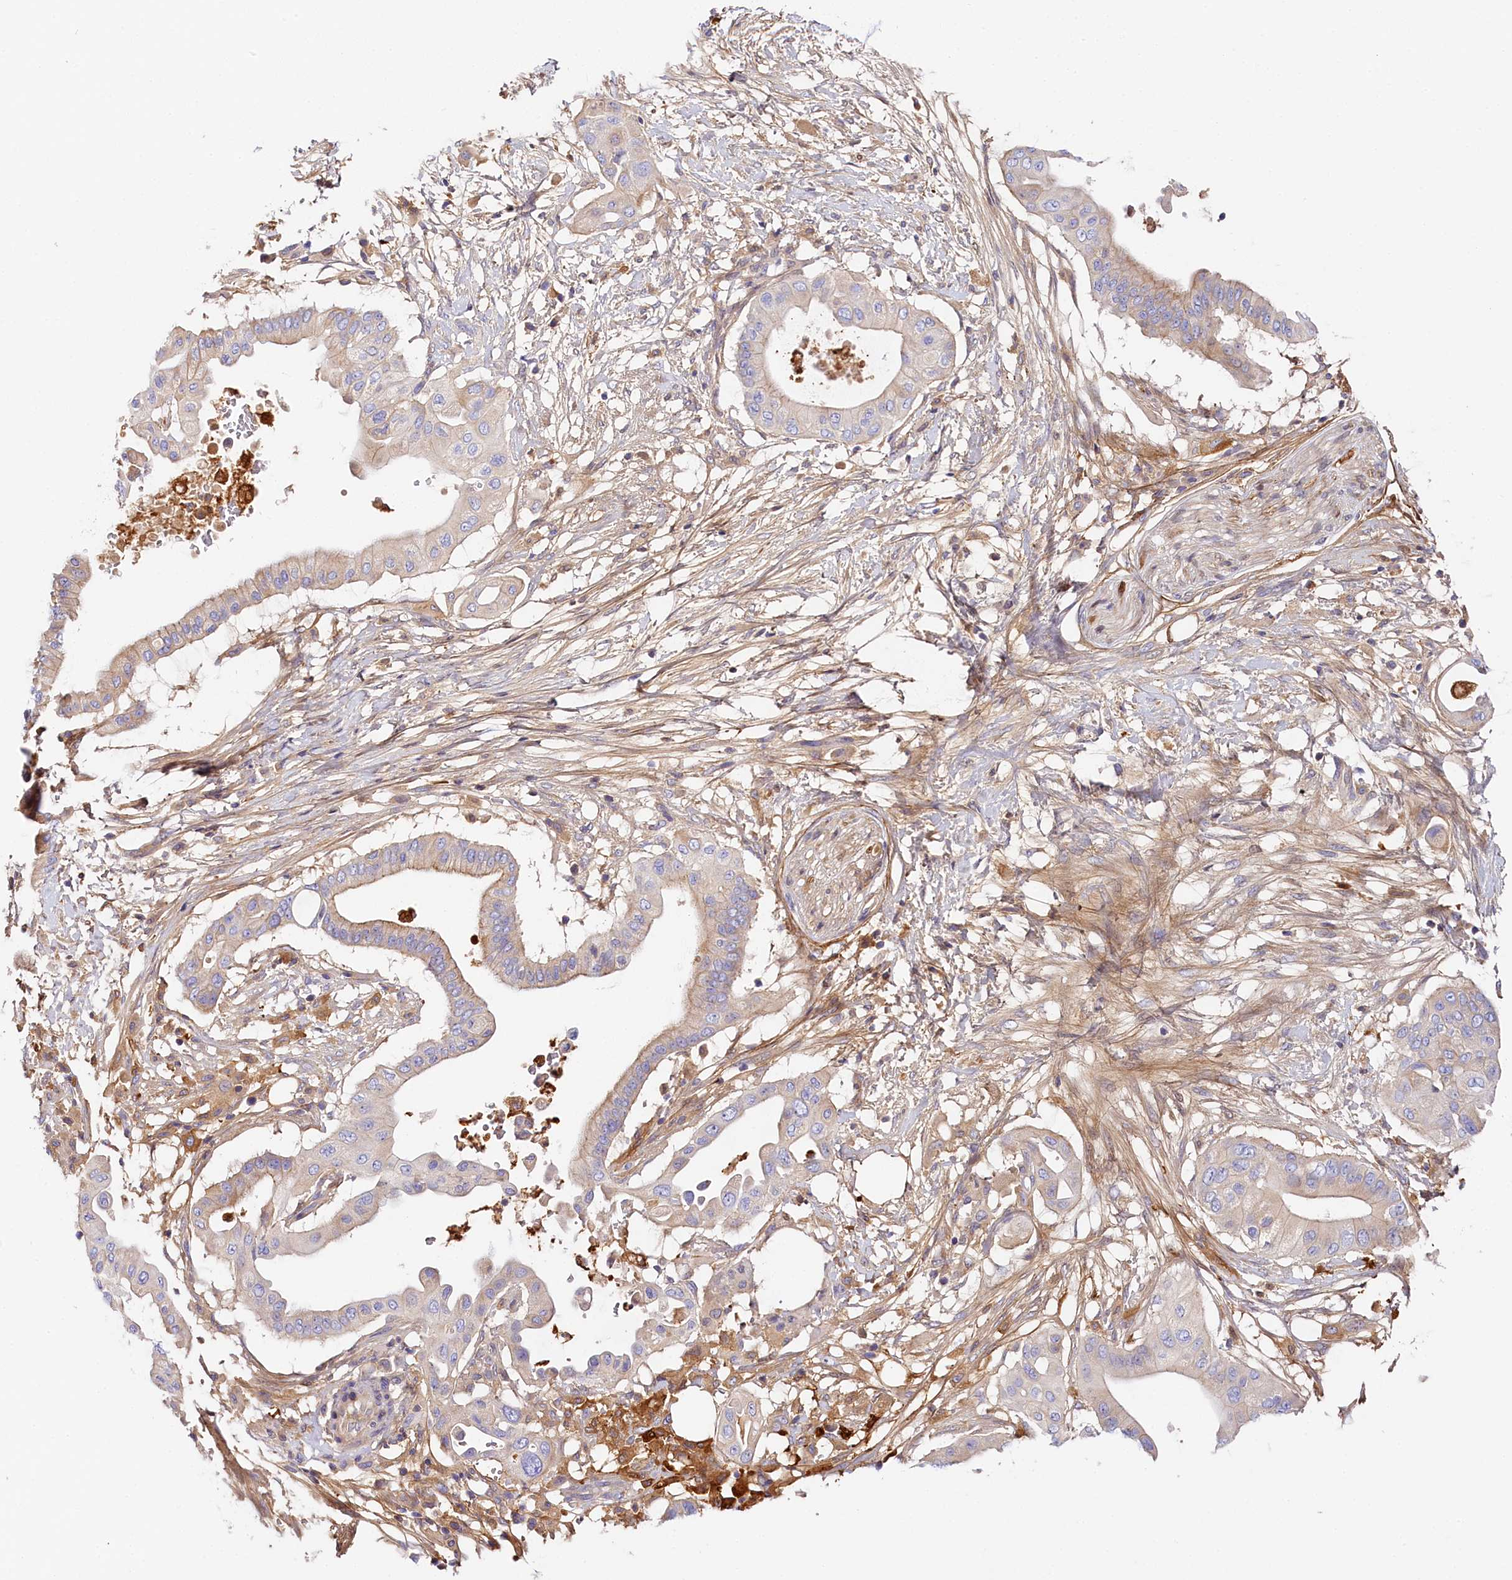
{"staining": {"intensity": "weak", "quantity": "<25%", "location": "cytoplasmic/membranous"}, "tissue": "pancreatic cancer", "cell_type": "Tumor cells", "image_type": "cancer", "snomed": [{"axis": "morphology", "description": "Adenocarcinoma, NOS"}, {"axis": "topography", "description": "Pancreas"}], "caption": "An immunohistochemistry micrograph of pancreatic cancer is shown. There is no staining in tumor cells of pancreatic cancer.", "gene": "KATNB1", "patient": {"sex": "male", "age": 68}}